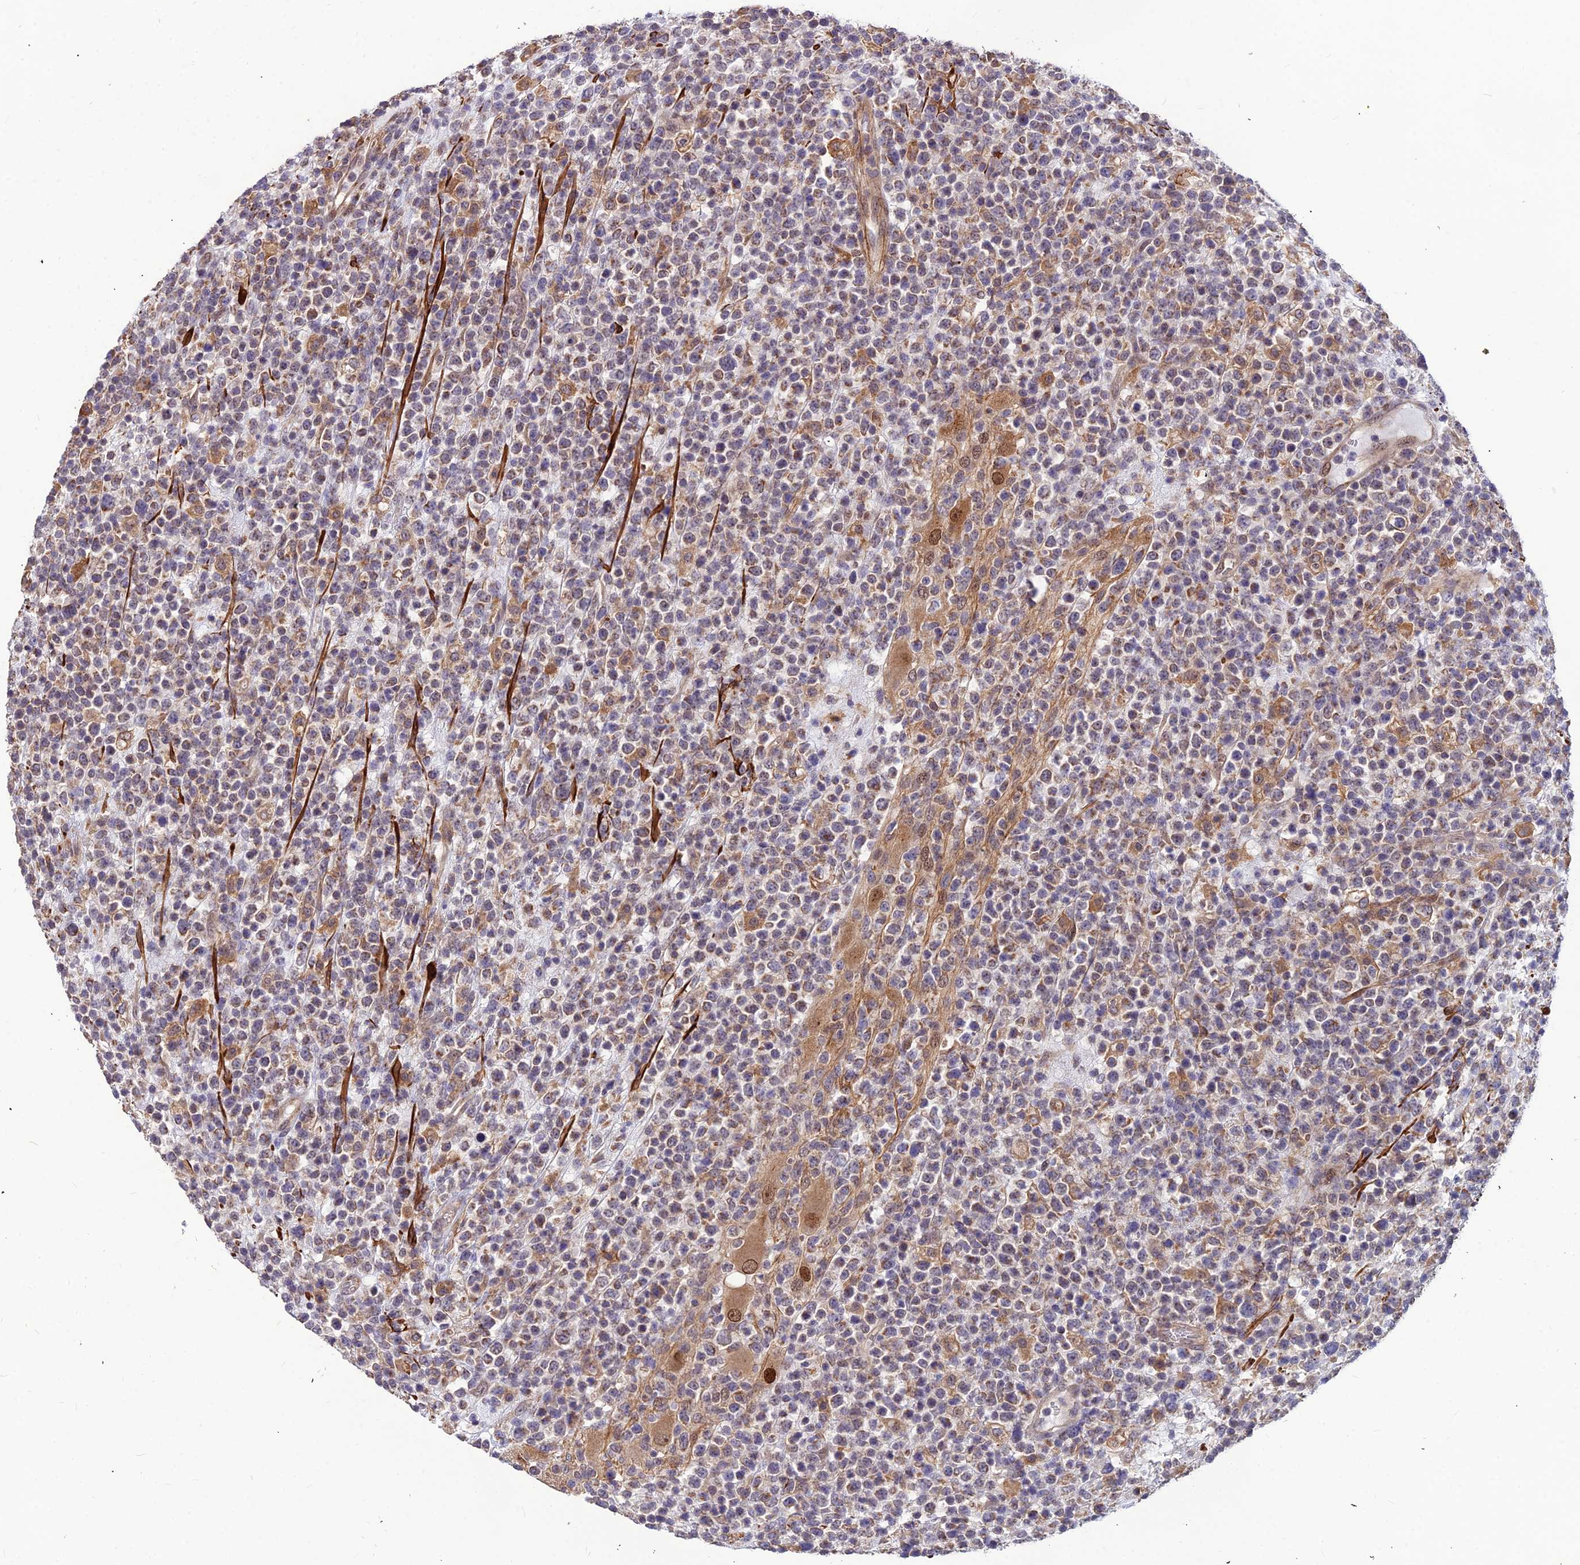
{"staining": {"intensity": "weak", "quantity": "25%-75%", "location": "cytoplasmic/membranous"}, "tissue": "lymphoma", "cell_type": "Tumor cells", "image_type": "cancer", "snomed": [{"axis": "morphology", "description": "Malignant lymphoma, non-Hodgkin's type, High grade"}, {"axis": "topography", "description": "Colon"}], "caption": "Protein analysis of high-grade malignant lymphoma, non-Hodgkin's type tissue shows weak cytoplasmic/membranous positivity in about 25%-75% of tumor cells. The staining was performed using DAB (3,3'-diaminobenzidine), with brown indicating positive protein expression. Nuclei are stained blue with hematoxylin.", "gene": "LEKR1", "patient": {"sex": "female", "age": 53}}